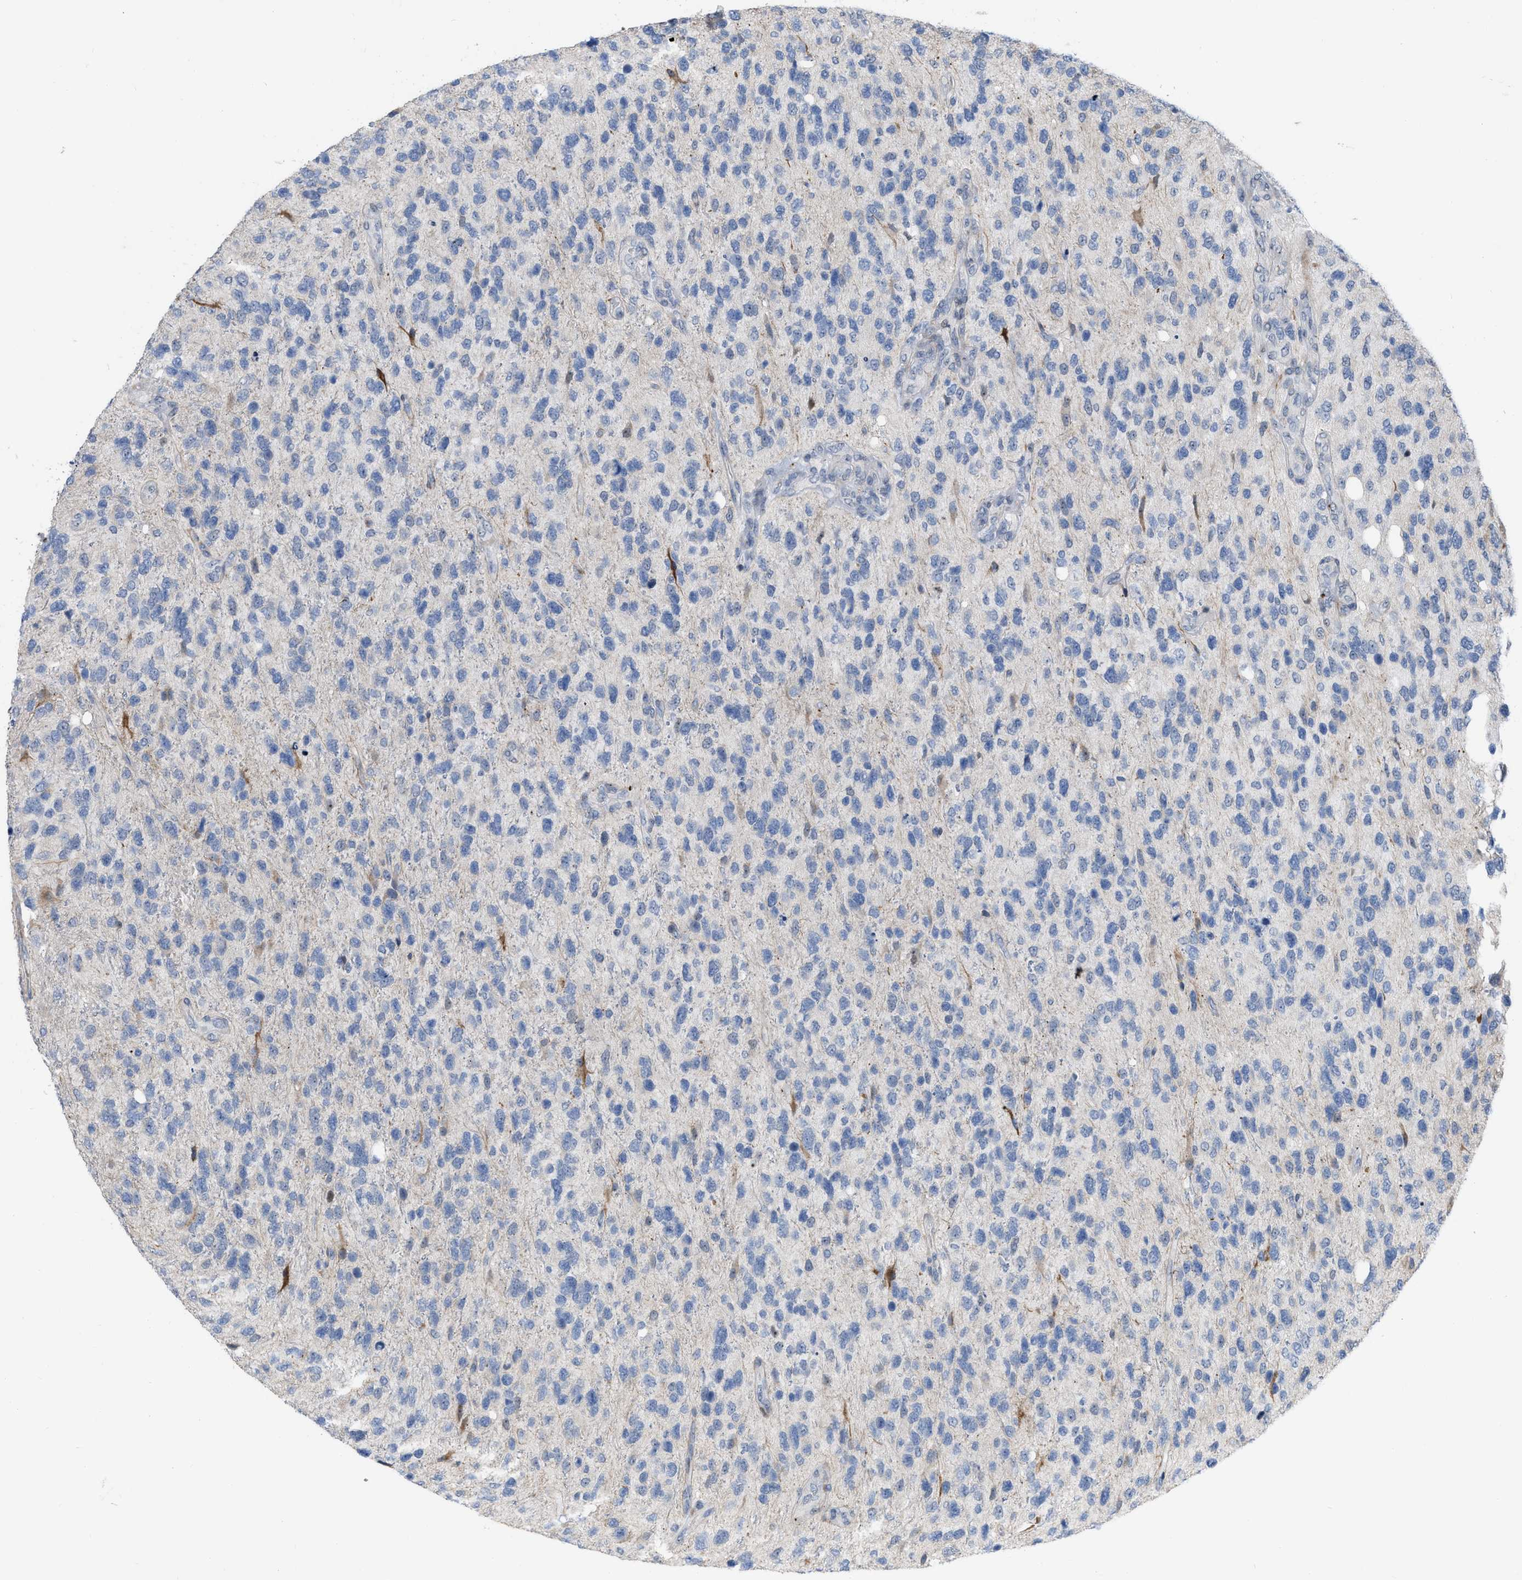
{"staining": {"intensity": "negative", "quantity": "none", "location": "none"}, "tissue": "glioma", "cell_type": "Tumor cells", "image_type": "cancer", "snomed": [{"axis": "morphology", "description": "Glioma, malignant, High grade"}, {"axis": "topography", "description": "Brain"}], "caption": "Glioma was stained to show a protein in brown. There is no significant expression in tumor cells. The staining was performed using DAB (3,3'-diaminobenzidine) to visualize the protein expression in brown, while the nuclei were stained in blue with hematoxylin (Magnification: 20x).", "gene": "POLR1F", "patient": {"sex": "female", "age": 58}}